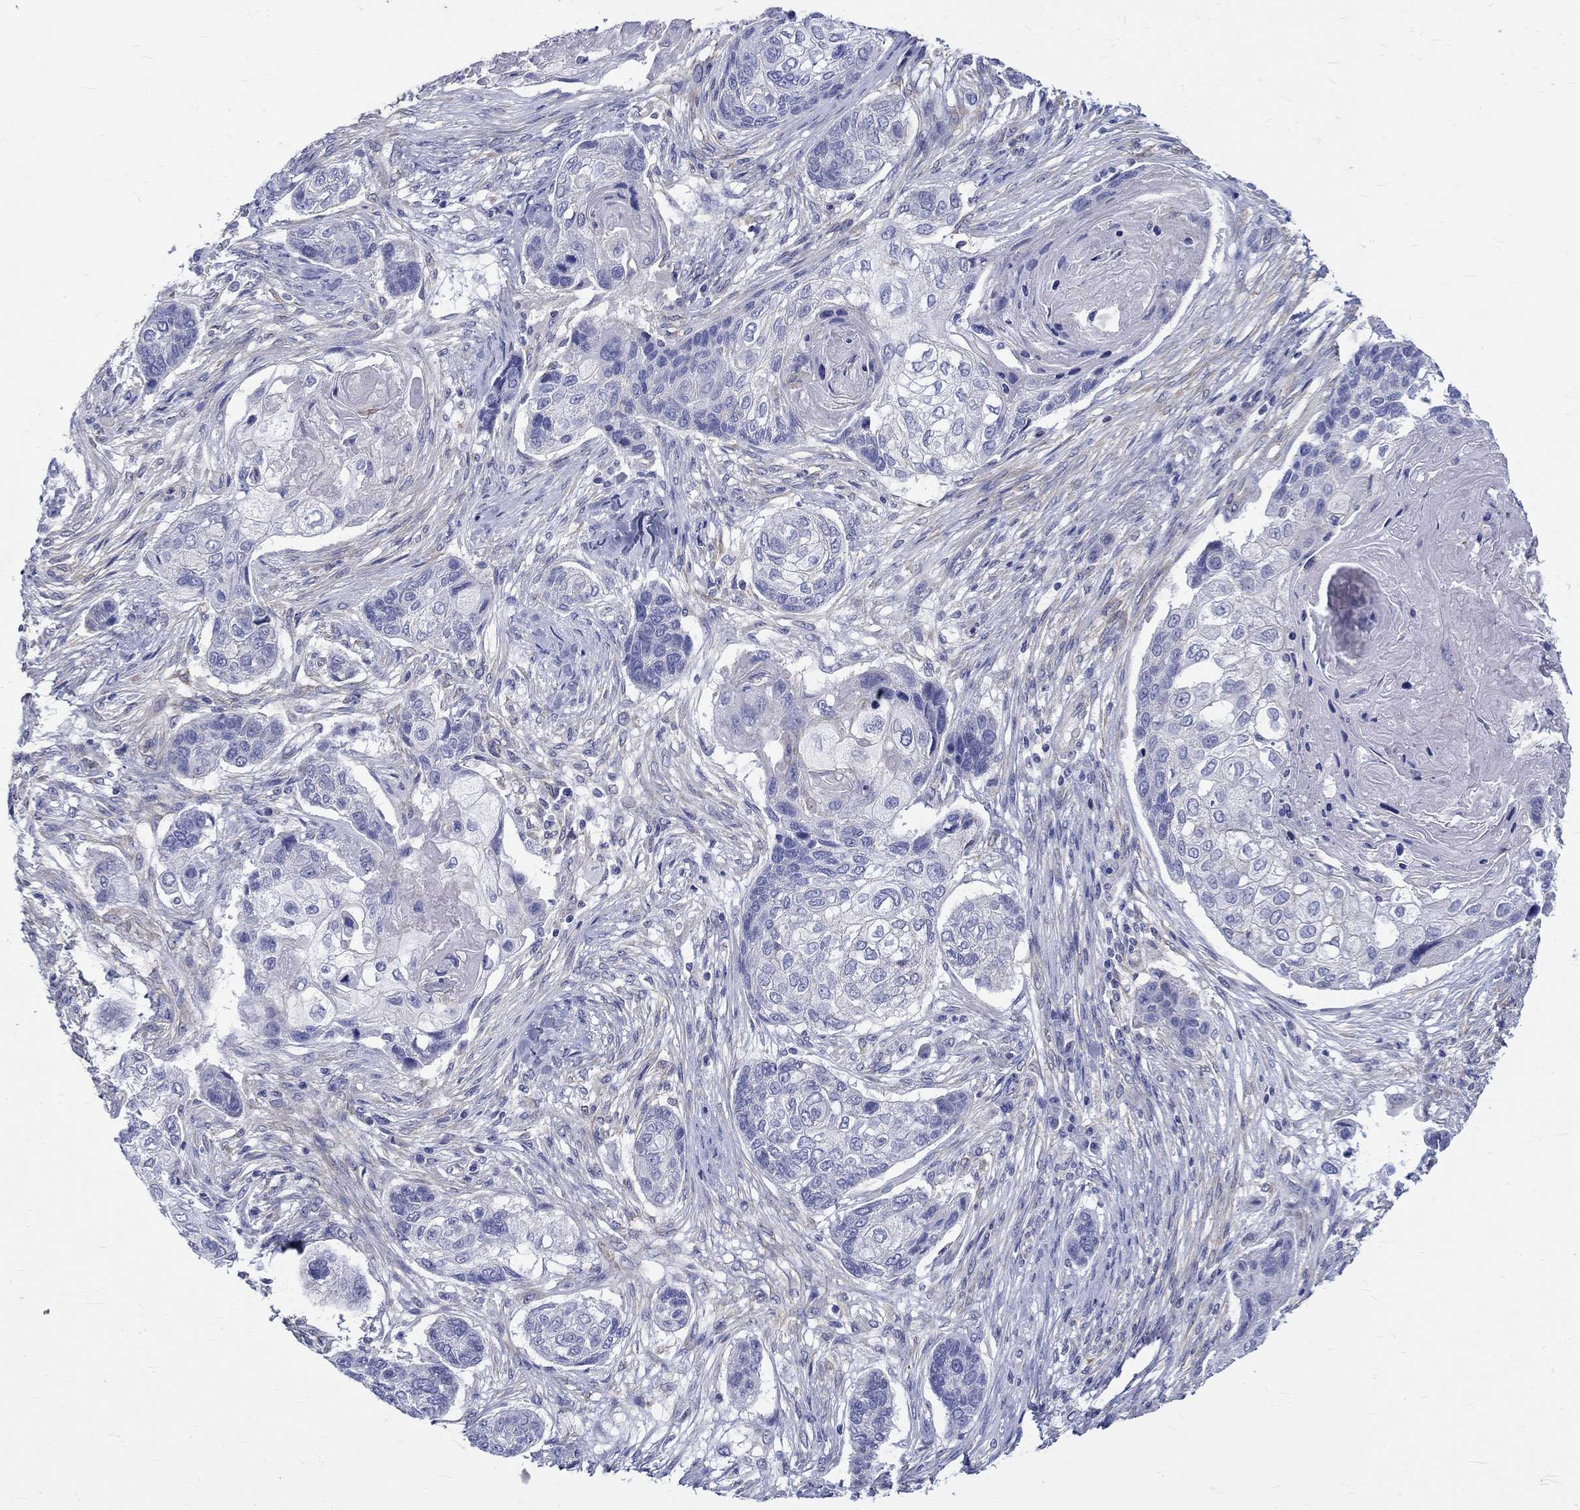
{"staining": {"intensity": "negative", "quantity": "none", "location": "none"}, "tissue": "lung cancer", "cell_type": "Tumor cells", "image_type": "cancer", "snomed": [{"axis": "morphology", "description": "Normal tissue, NOS"}, {"axis": "morphology", "description": "Squamous cell carcinoma, NOS"}, {"axis": "topography", "description": "Bronchus"}, {"axis": "topography", "description": "Lung"}], "caption": "DAB immunohistochemical staining of squamous cell carcinoma (lung) displays no significant staining in tumor cells. (Brightfield microscopy of DAB (3,3'-diaminobenzidine) IHC at high magnification).", "gene": "SH2D7", "patient": {"sex": "male", "age": 69}}